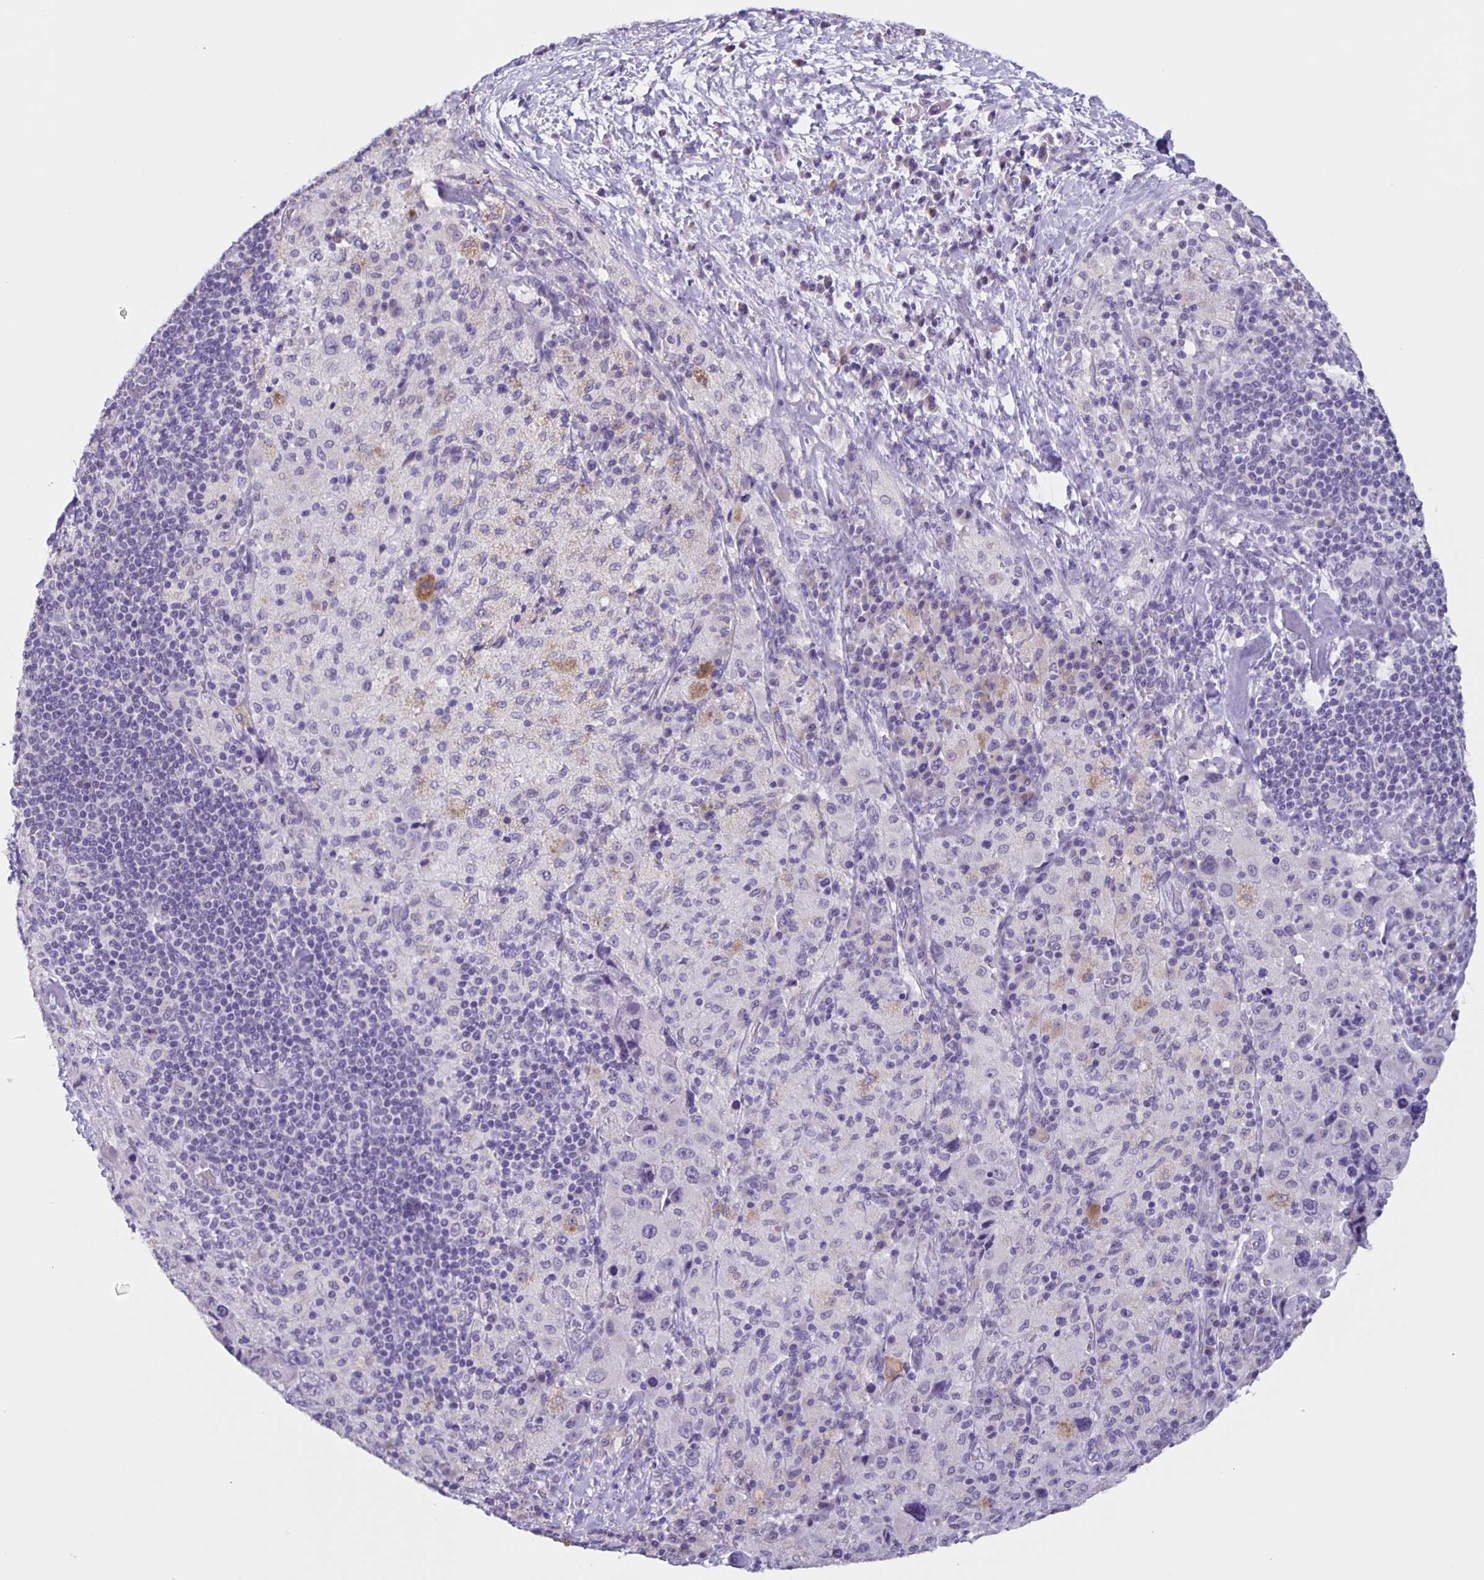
{"staining": {"intensity": "negative", "quantity": "none", "location": "none"}, "tissue": "melanoma", "cell_type": "Tumor cells", "image_type": "cancer", "snomed": [{"axis": "morphology", "description": "Malignant melanoma, Metastatic site"}, {"axis": "topography", "description": "Lymph node"}], "caption": "Malignant melanoma (metastatic site) was stained to show a protein in brown. There is no significant positivity in tumor cells.", "gene": "SLC12A3", "patient": {"sex": "male", "age": 62}}